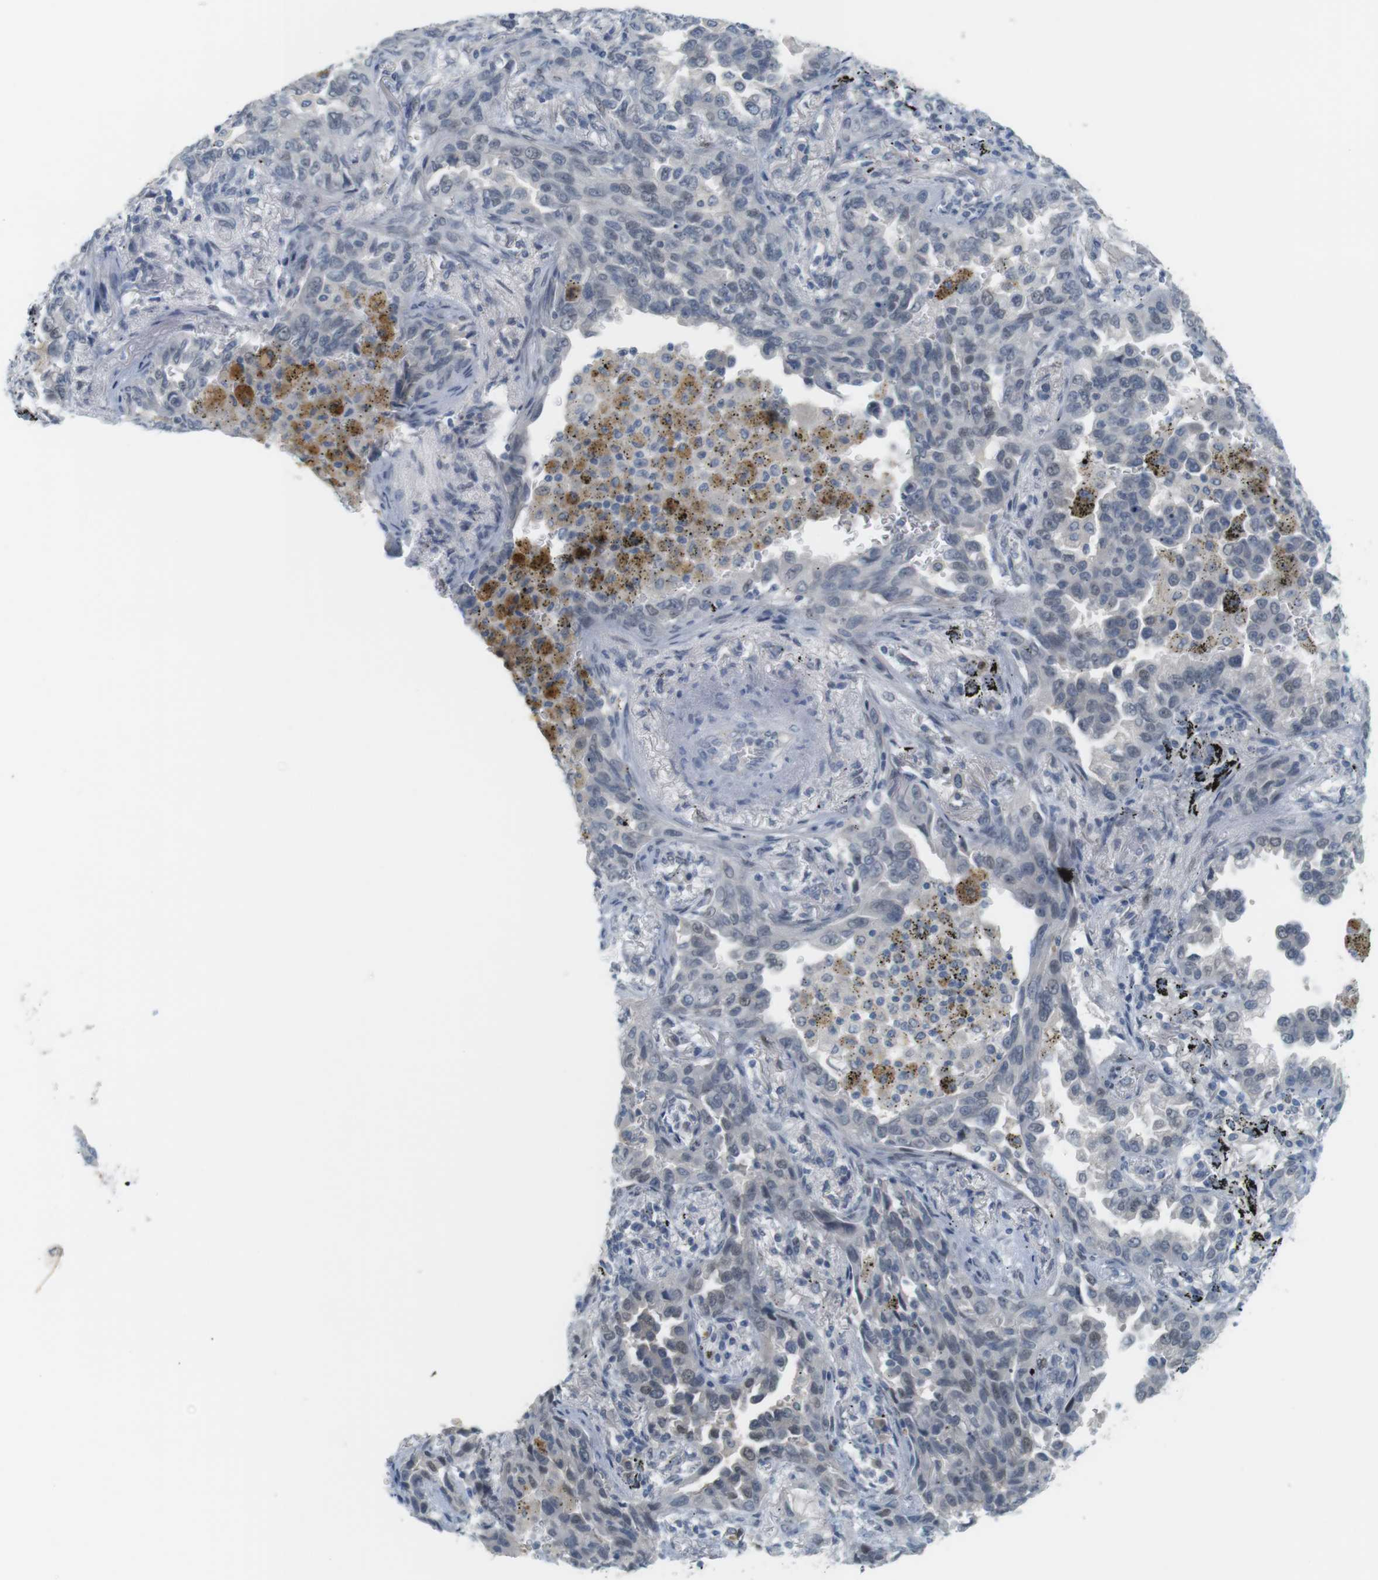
{"staining": {"intensity": "weak", "quantity": "<25%", "location": "nuclear"}, "tissue": "lung cancer", "cell_type": "Tumor cells", "image_type": "cancer", "snomed": [{"axis": "morphology", "description": "Normal tissue, NOS"}, {"axis": "morphology", "description": "Adenocarcinoma, NOS"}, {"axis": "topography", "description": "Lung"}], "caption": "Image shows no protein expression in tumor cells of lung adenocarcinoma tissue.", "gene": "CREB3L2", "patient": {"sex": "male", "age": 59}}